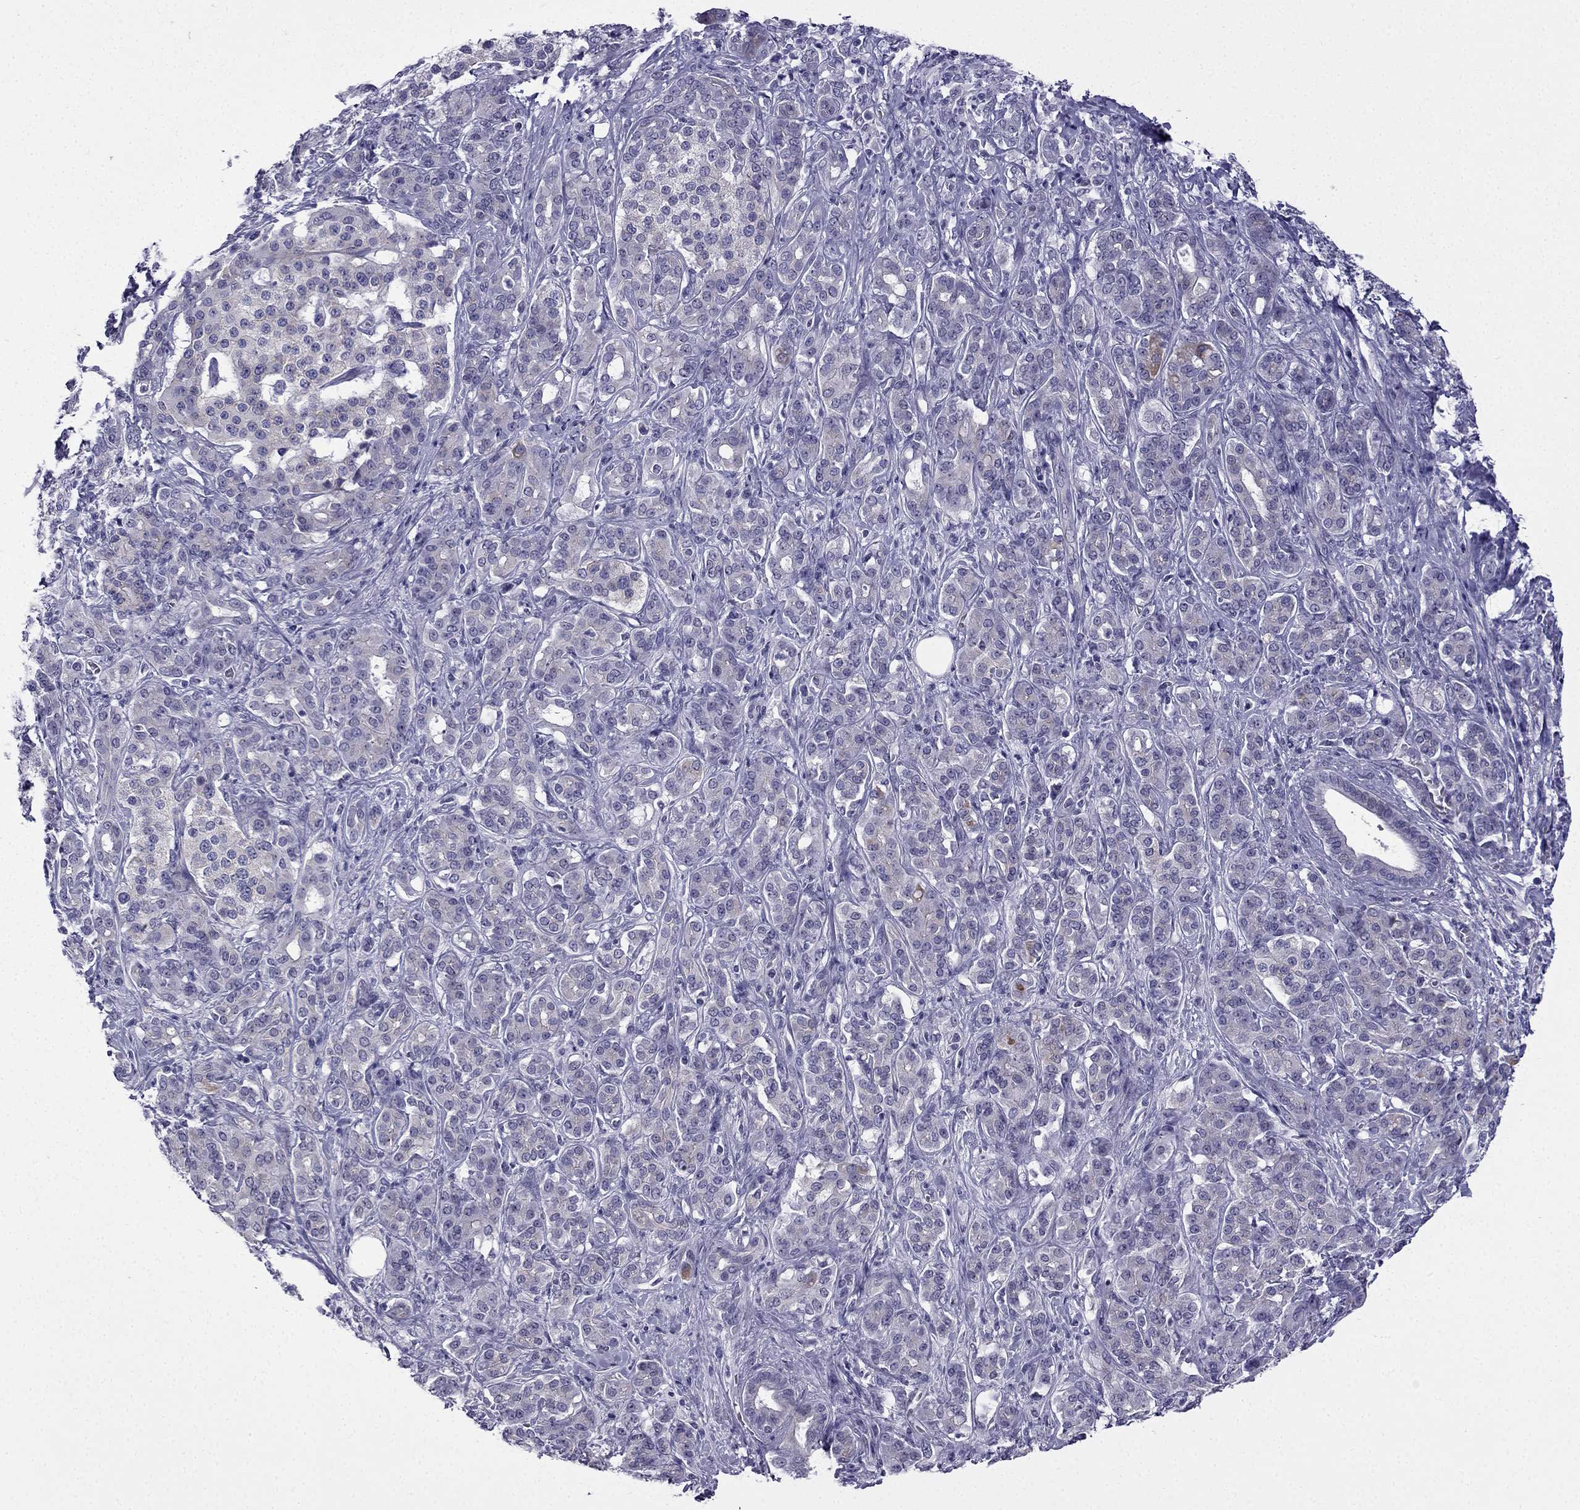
{"staining": {"intensity": "negative", "quantity": "none", "location": "none"}, "tissue": "pancreatic cancer", "cell_type": "Tumor cells", "image_type": "cancer", "snomed": [{"axis": "morphology", "description": "Normal tissue, NOS"}, {"axis": "morphology", "description": "Inflammation, NOS"}, {"axis": "morphology", "description": "Adenocarcinoma, NOS"}, {"axis": "topography", "description": "Pancreas"}], "caption": "DAB immunohistochemical staining of pancreatic adenocarcinoma shows no significant positivity in tumor cells. (Brightfield microscopy of DAB IHC at high magnification).", "gene": "POM121L12", "patient": {"sex": "male", "age": 57}}